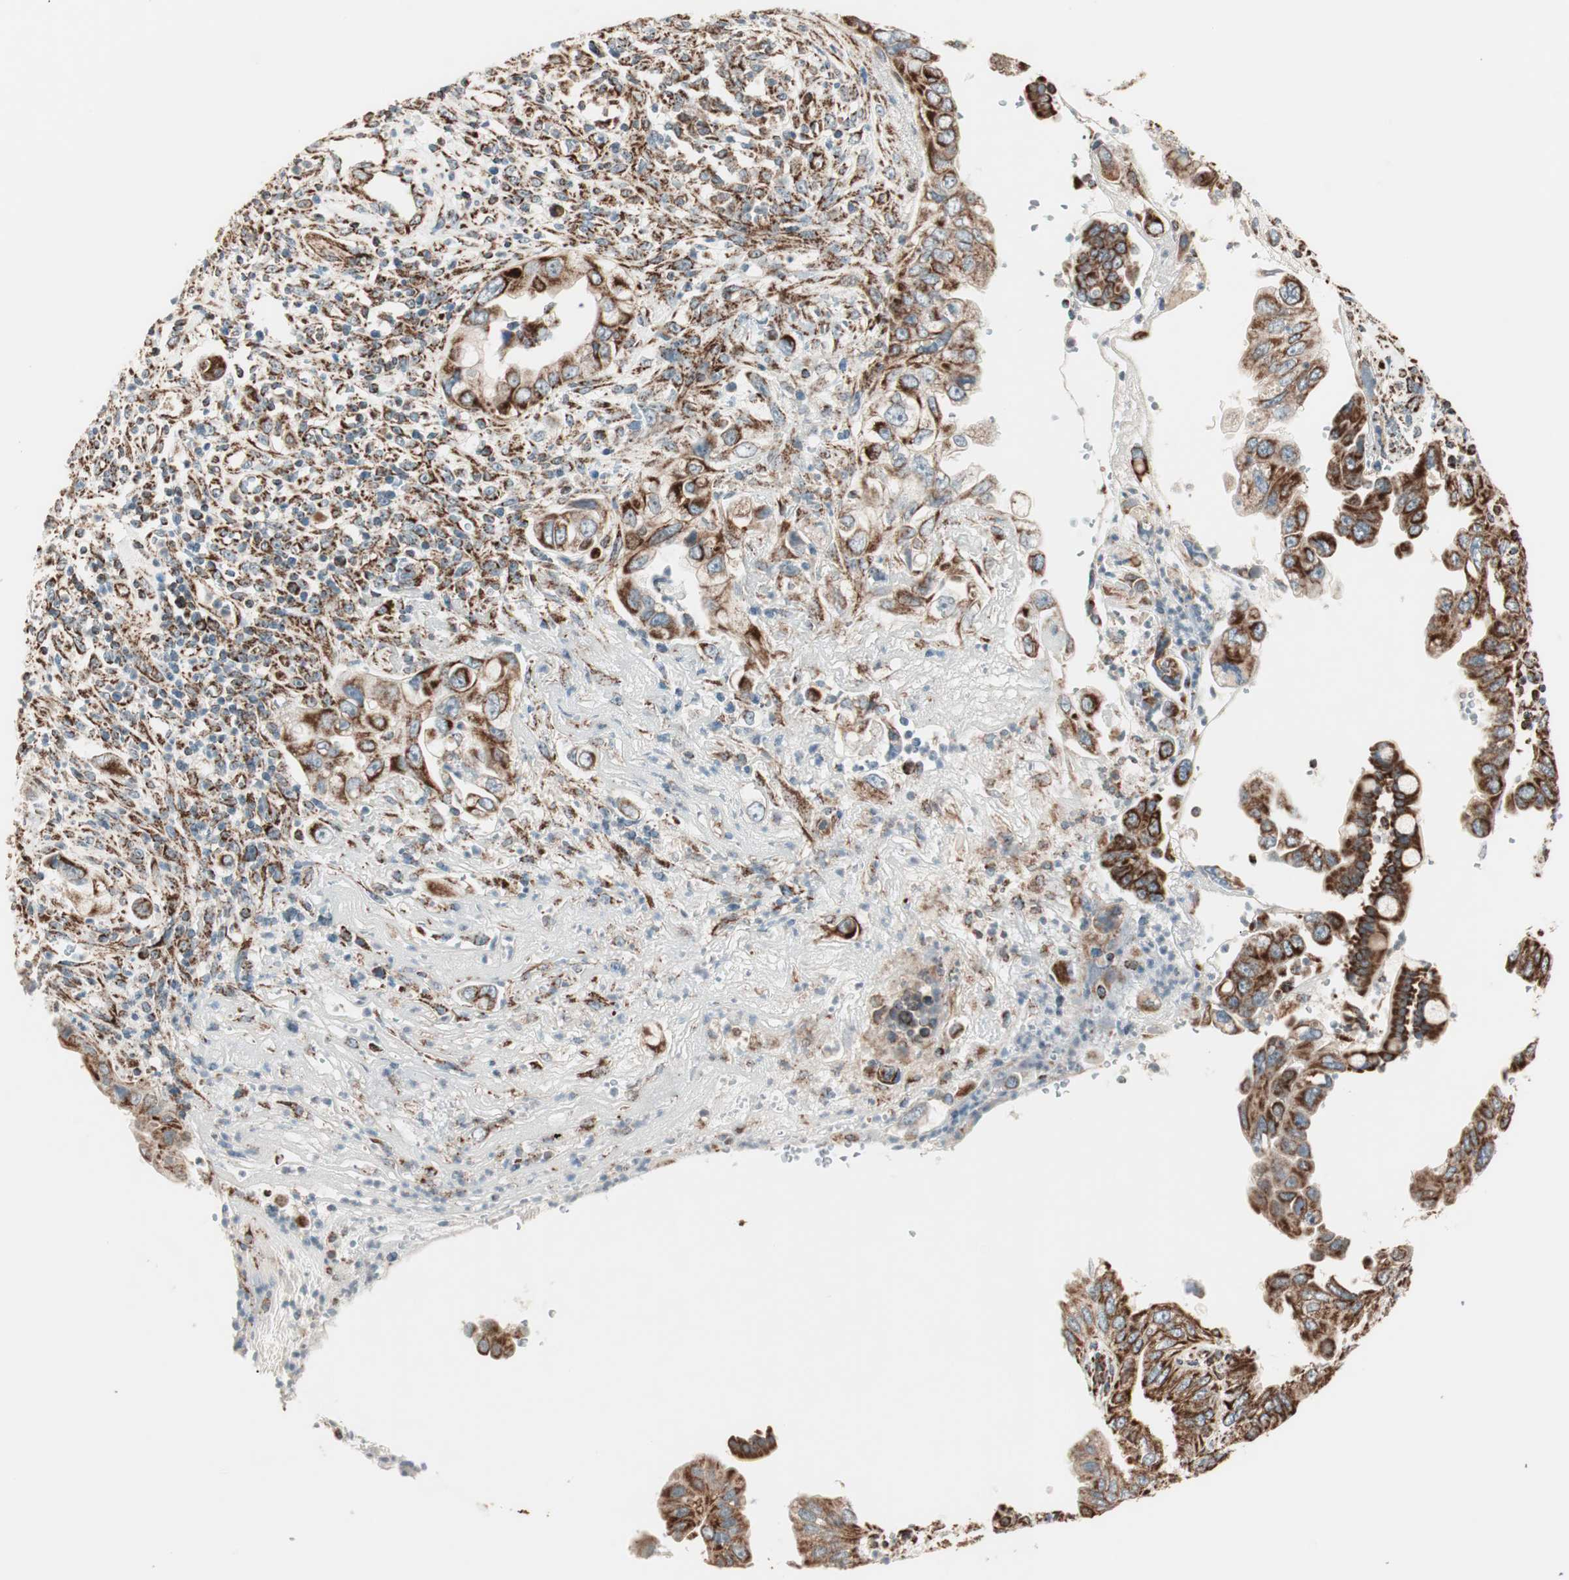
{"staining": {"intensity": "strong", "quantity": ">75%", "location": "cytoplasmic/membranous"}, "tissue": "pancreatic cancer", "cell_type": "Tumor cells", "image_type": "cancer", "snomed": [{"axis": "morphology", "description": "Normal tissue, NOS"}, {"axis": "topography", "description": "Lymph node"}], "caption": "Strong cytoplasmic/membranous expression is present in approximately >75% of tumor cells in pancreatic cancer. (brown staining indicates protein expression, while blue staining denotes nuclei).", "gene": "TOMM22", "patient": {"sex": "male", "age": 50}}